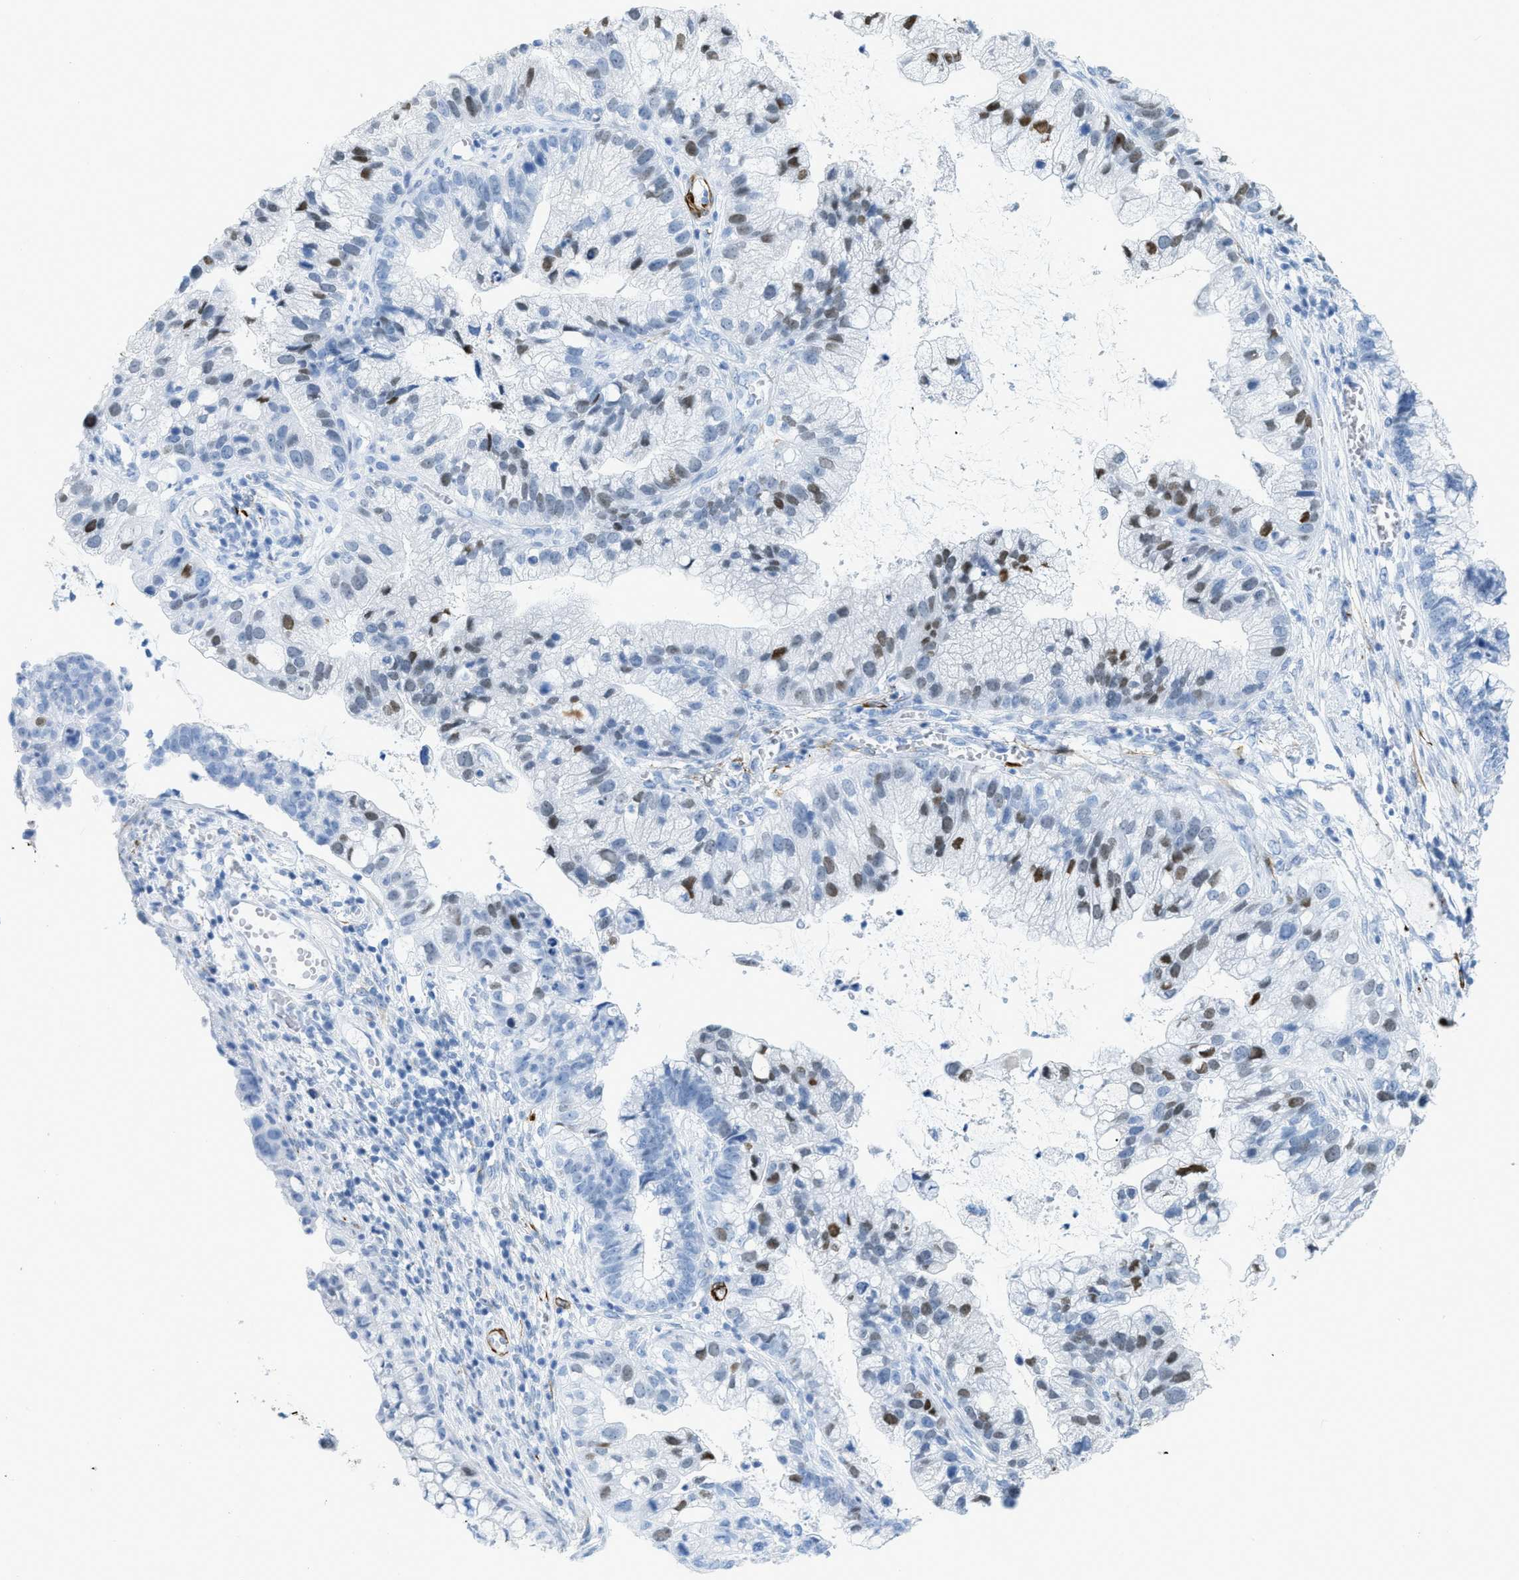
{"staining": {"intensity": "negative", "quantity": "none", "location": "none"}, "tissue": "cervical cancer", "cell_type": "Tumor cells", "image_type": "cancer", "snomed": [{"axis": "morphology", "description": "Adenocarcinoma, NOS"}, {"axis": "topography", "description": "Cervix"}], "caption": "The immunohistochemistry (IHC) photomicrograph has no significant expression in tumor cells of cervical cancer tissue. (Brightfield microscopy of DAB (3,3'-diaminobenzidine) IHC at high magnification).", "gene": "DES", "patient": {"sex": "female", "age": 44}}